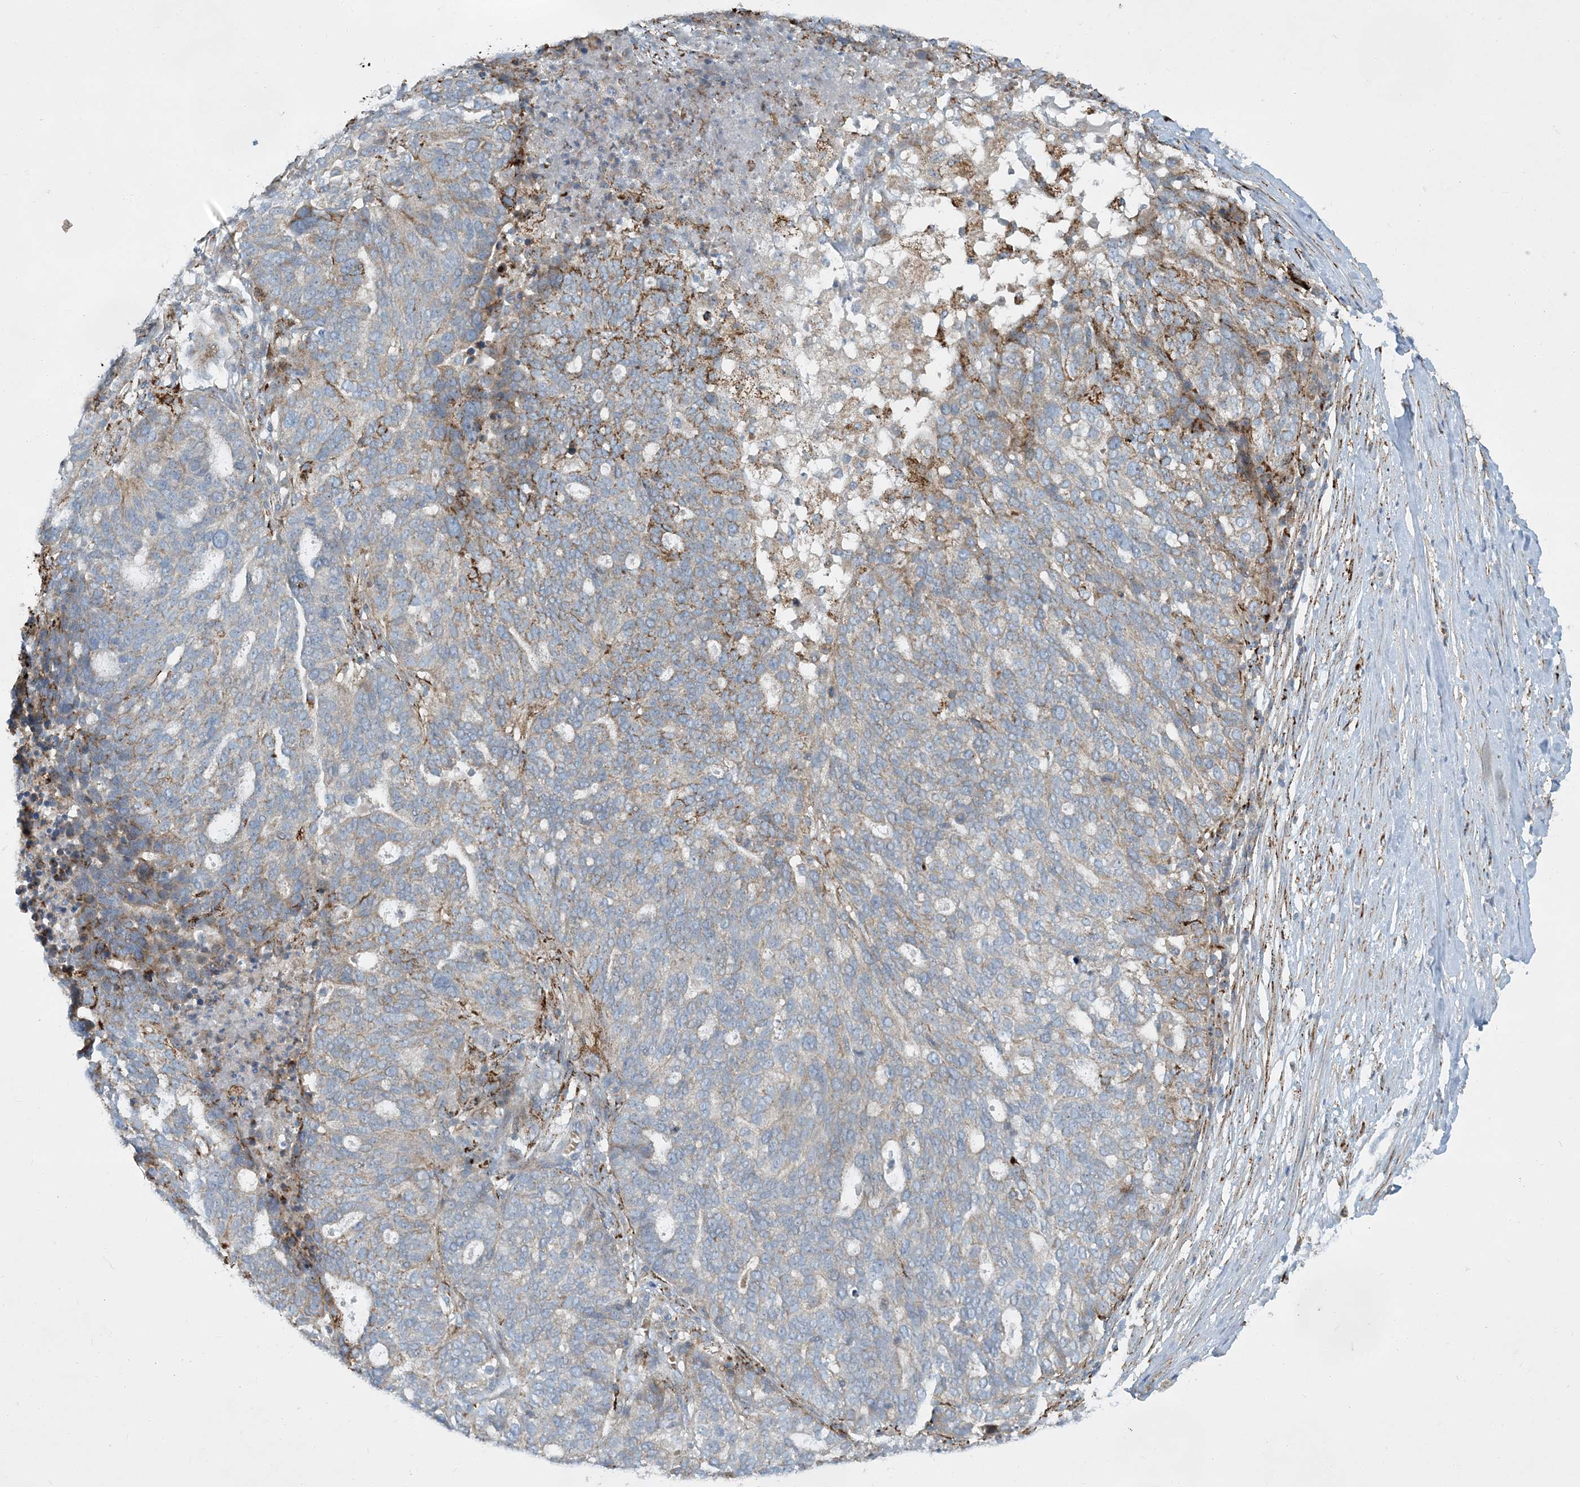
{"staining": {"intensity": "moderate", "quantity": "<25%", "location": "cytoplasmic/membranous"}, "tissue": "ovarian cancer", "cell_type": "Tumor cells", "image_type": "cancer", "snomed": [{"axis": "morphology", "description": "Cystadenocarcinoma, serous, NOS"}, {"axis": "topography", "description": "Ovary"}], "caption": "A brown stain highlights moderate cytoplasmic/membranous staining of a protein in human ovarian serous cystadenocarcinoma tumor cells.", "gene": "LTN1", "patient": {"sex": "female", "age": 59}}